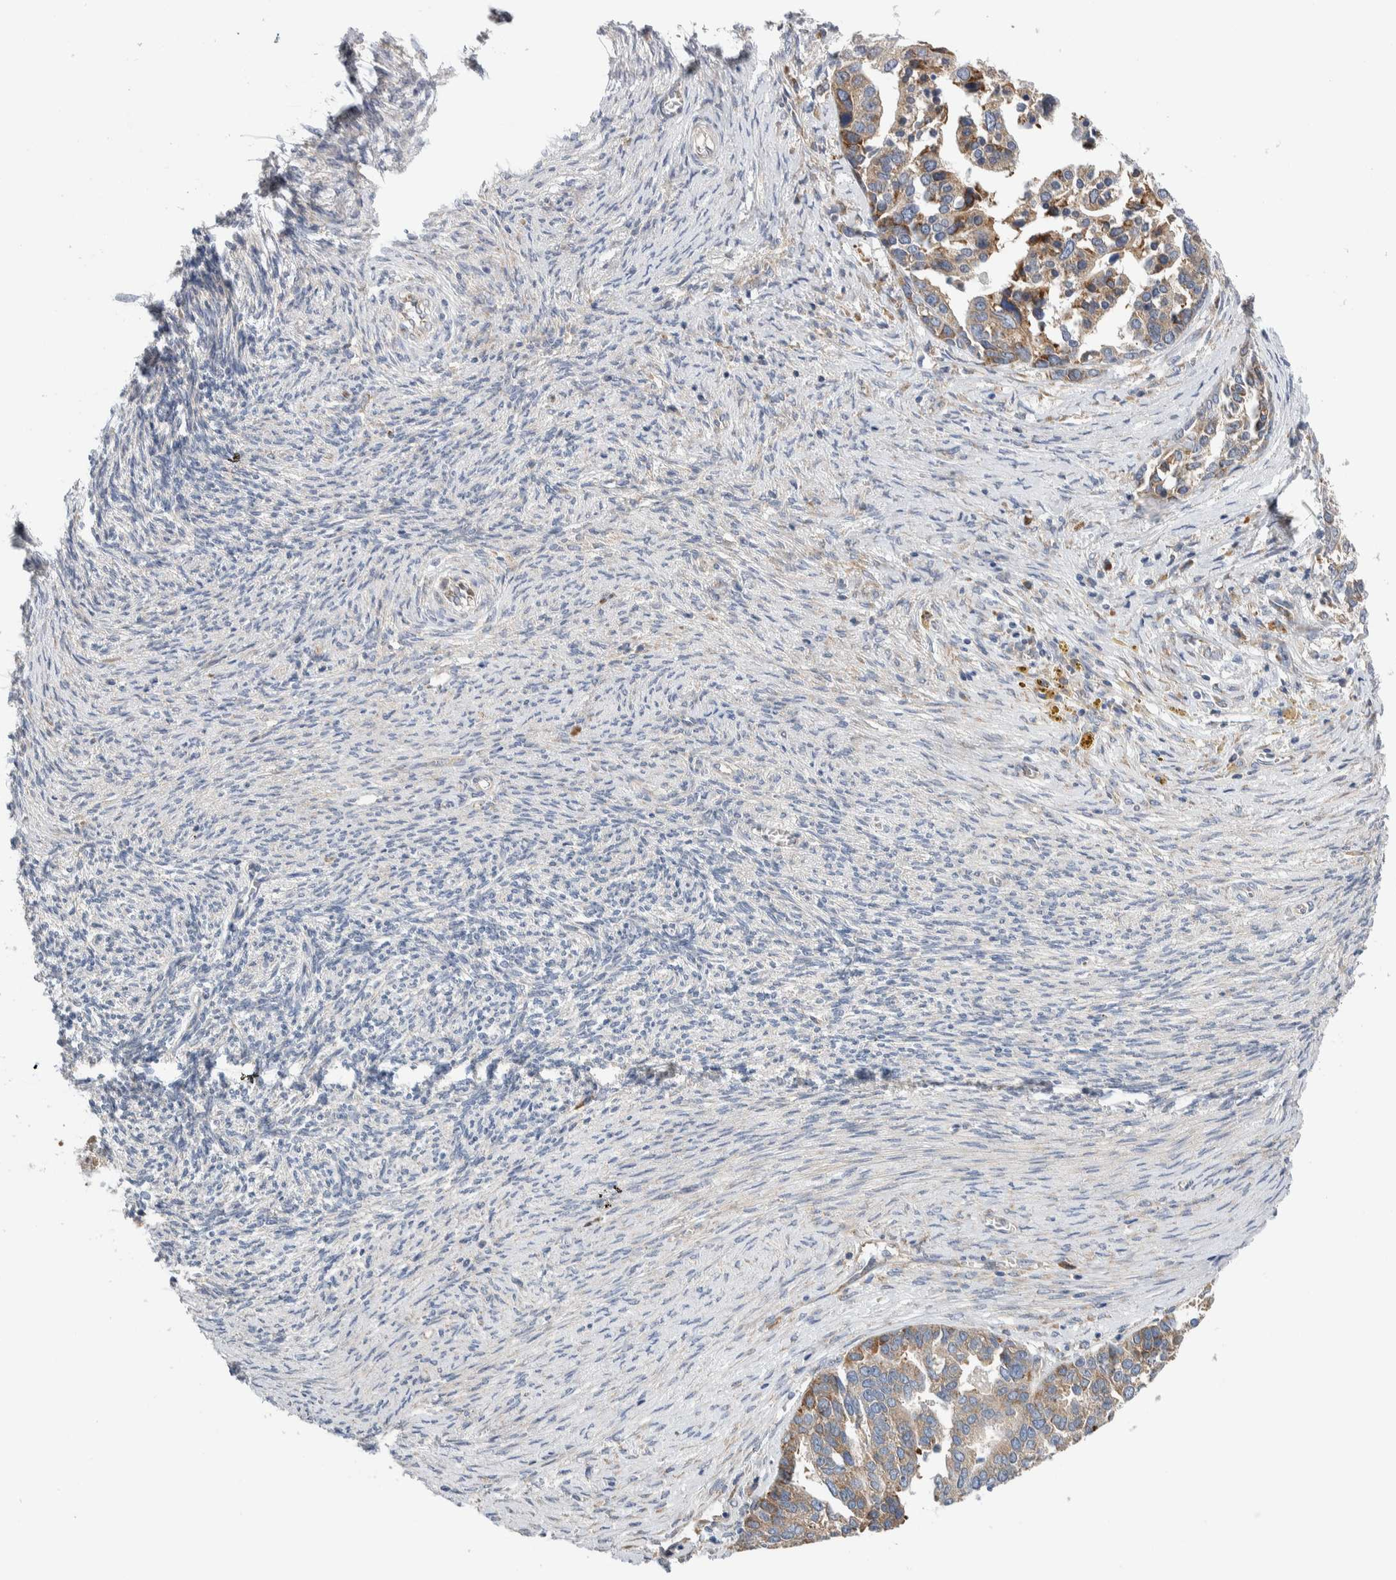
{"staining": {"intensity": "weak", "quantity": ">75%", "location": "cytoplasmic/membranous"}, "tissue": "ovarian cancer", "cell_type": "Tumor cells", "image_type": "cancer", "snomed": [{"axis": "morphology", "description": "Cystadenocarcinoma, serous, NOS"}, {"axis": "topography", "description": "Ovary"}], "caption": "About >75% of tumor cells in ovarian serous cystadenocarcinoma demonstrate weak cytoplasmic/membranous protein expression as visualized by brown immunohistochemical staining.", "gene": "RACK1", "patient": {"sex": "female", "age": 44}}